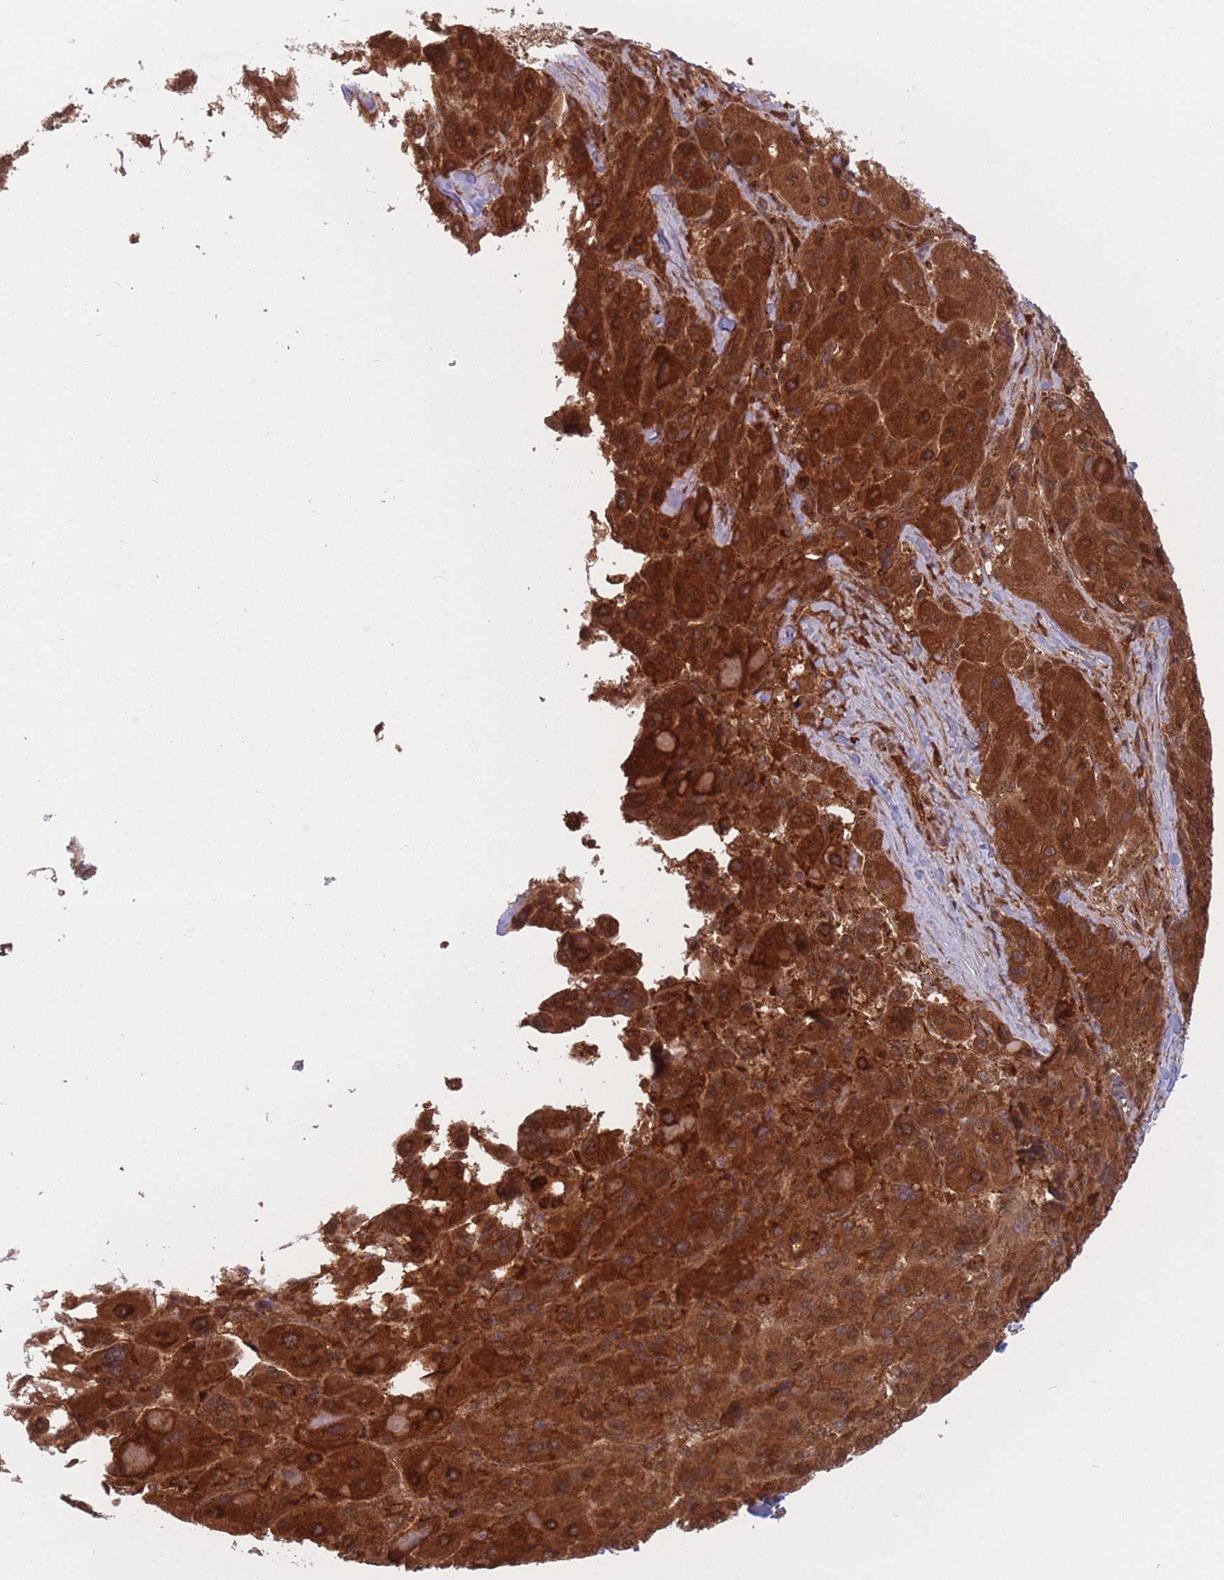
{"staining": {"intensity": "strong", "quantity": ">75%", "location": "cytoplasmic/membranous"}, "tissue": "liver cancer", "cell_type": "Tumor cells", "image_type": "cancer", "snomed": [{"axis": "morphology", "description": "Carcinoma, Hepatocellular, NOS"}, {"axis": "topography", "description": "Liver"}], "caption": "Immunohistochemistry staining of hepatocellular carcinoma (liver), which displays high levels of strong cytoplasmic/membranous positivity in about >75% of tumor cells indicating strong cytoplasmic/membranous protein staining. The staining was performed using DAB (brown) for protein detection and nuclei were counterstained in hematoxylin (blue).", "gene": "PODXL2", "patient": {"sex": "male", "age": 76}}